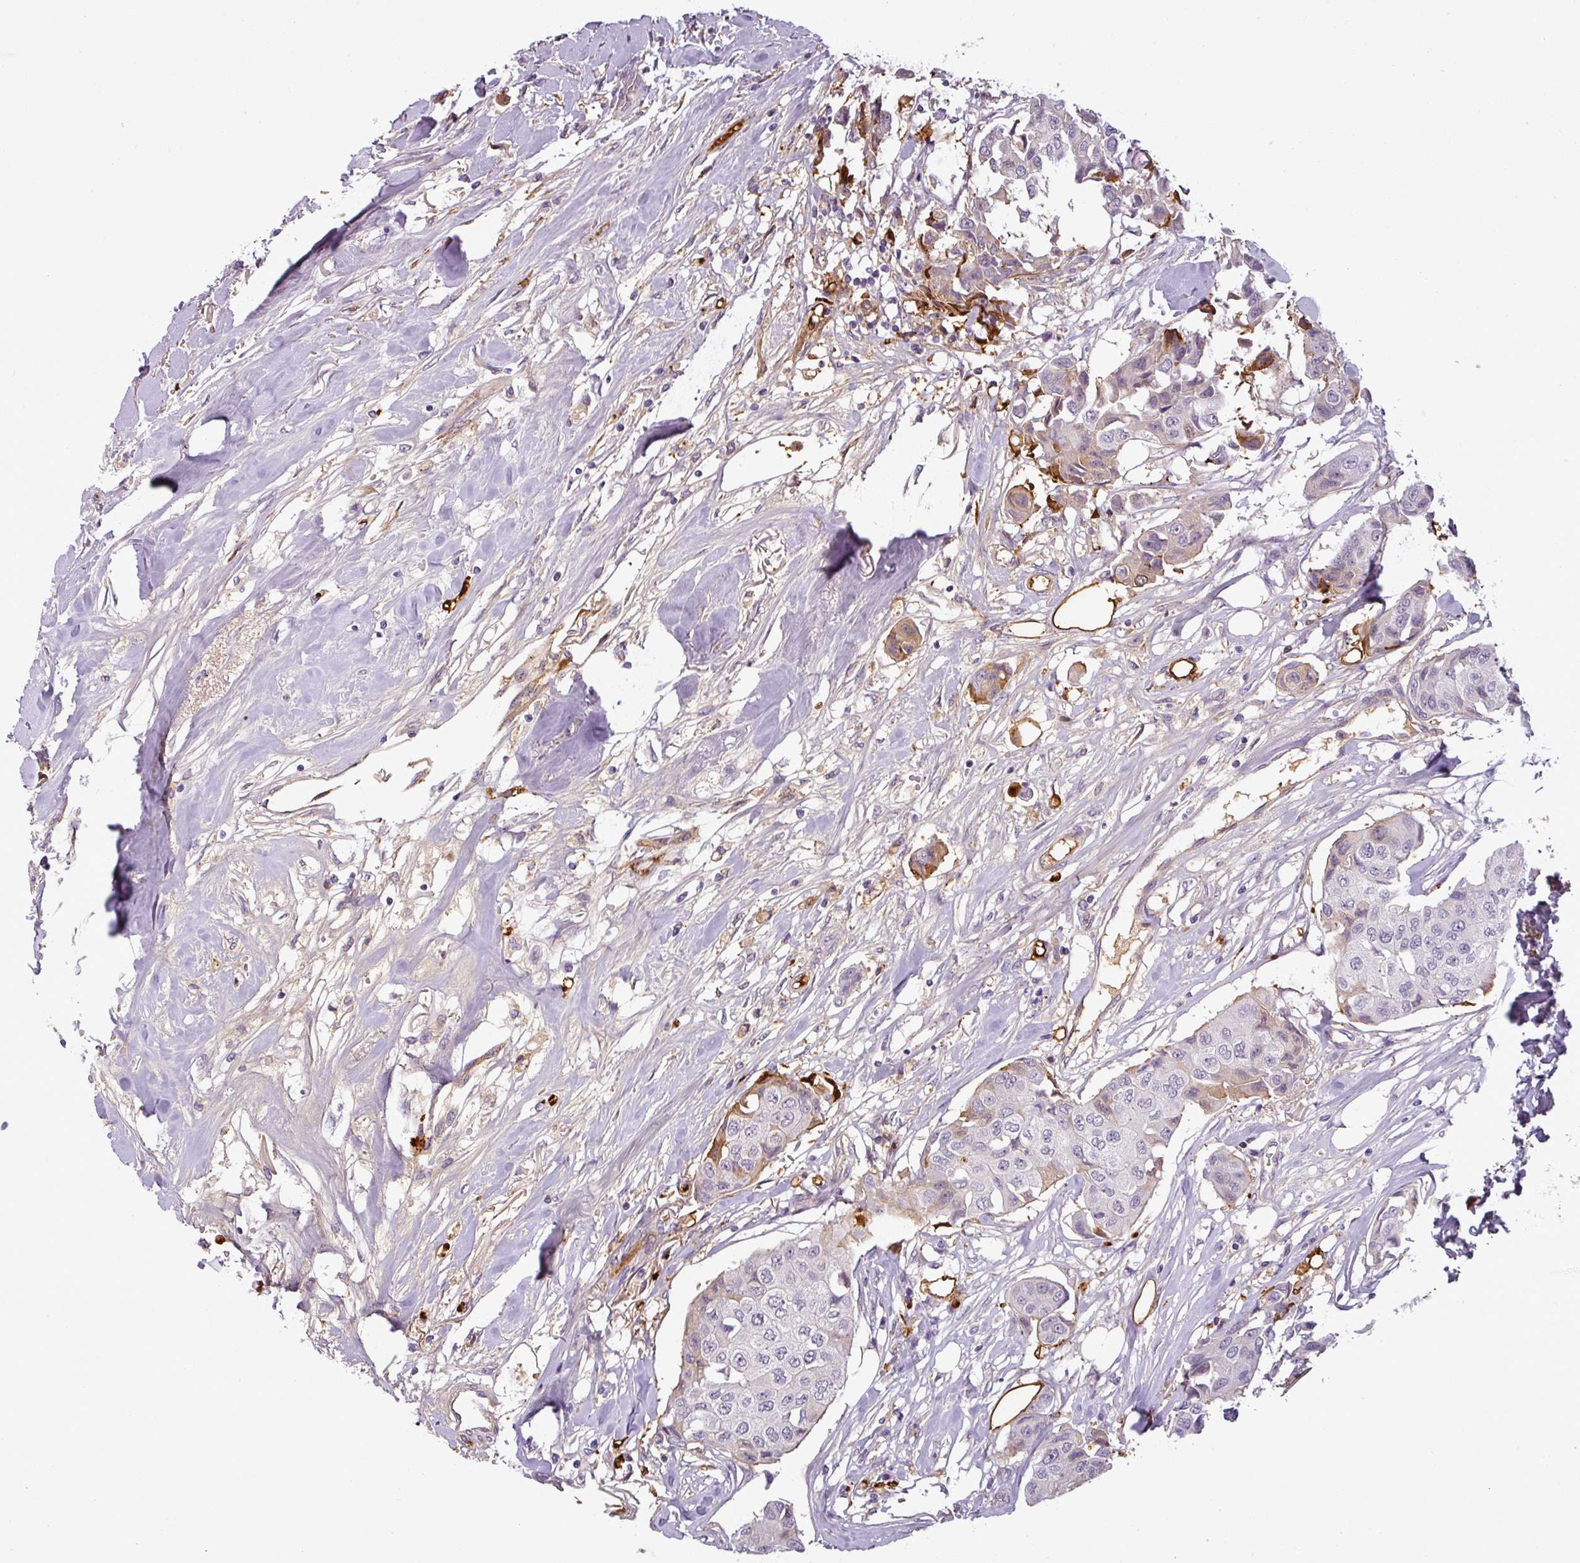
{"staining": {"intensity": "moderate", "quantity": "<25%", "location": "cytoplasmic/membranous"}, "tissue": "breast cancer", "cell_type": "Tumor cells", "image_type": "cancer", "snomed": [{"axis": "morphology", "description": "Duct carcinoma"}, {"axis": "topography", "description": "Breast"}], "caption": "Approximately <25% of tumor cells in breast cancer (intraductal carcinoma) show moderate cytoplasmic/membranous protein positivity as visualized by brown immunohistochemical staining.", "gene": "APOC1", "patient": {"sex": "female", "age": 80}}